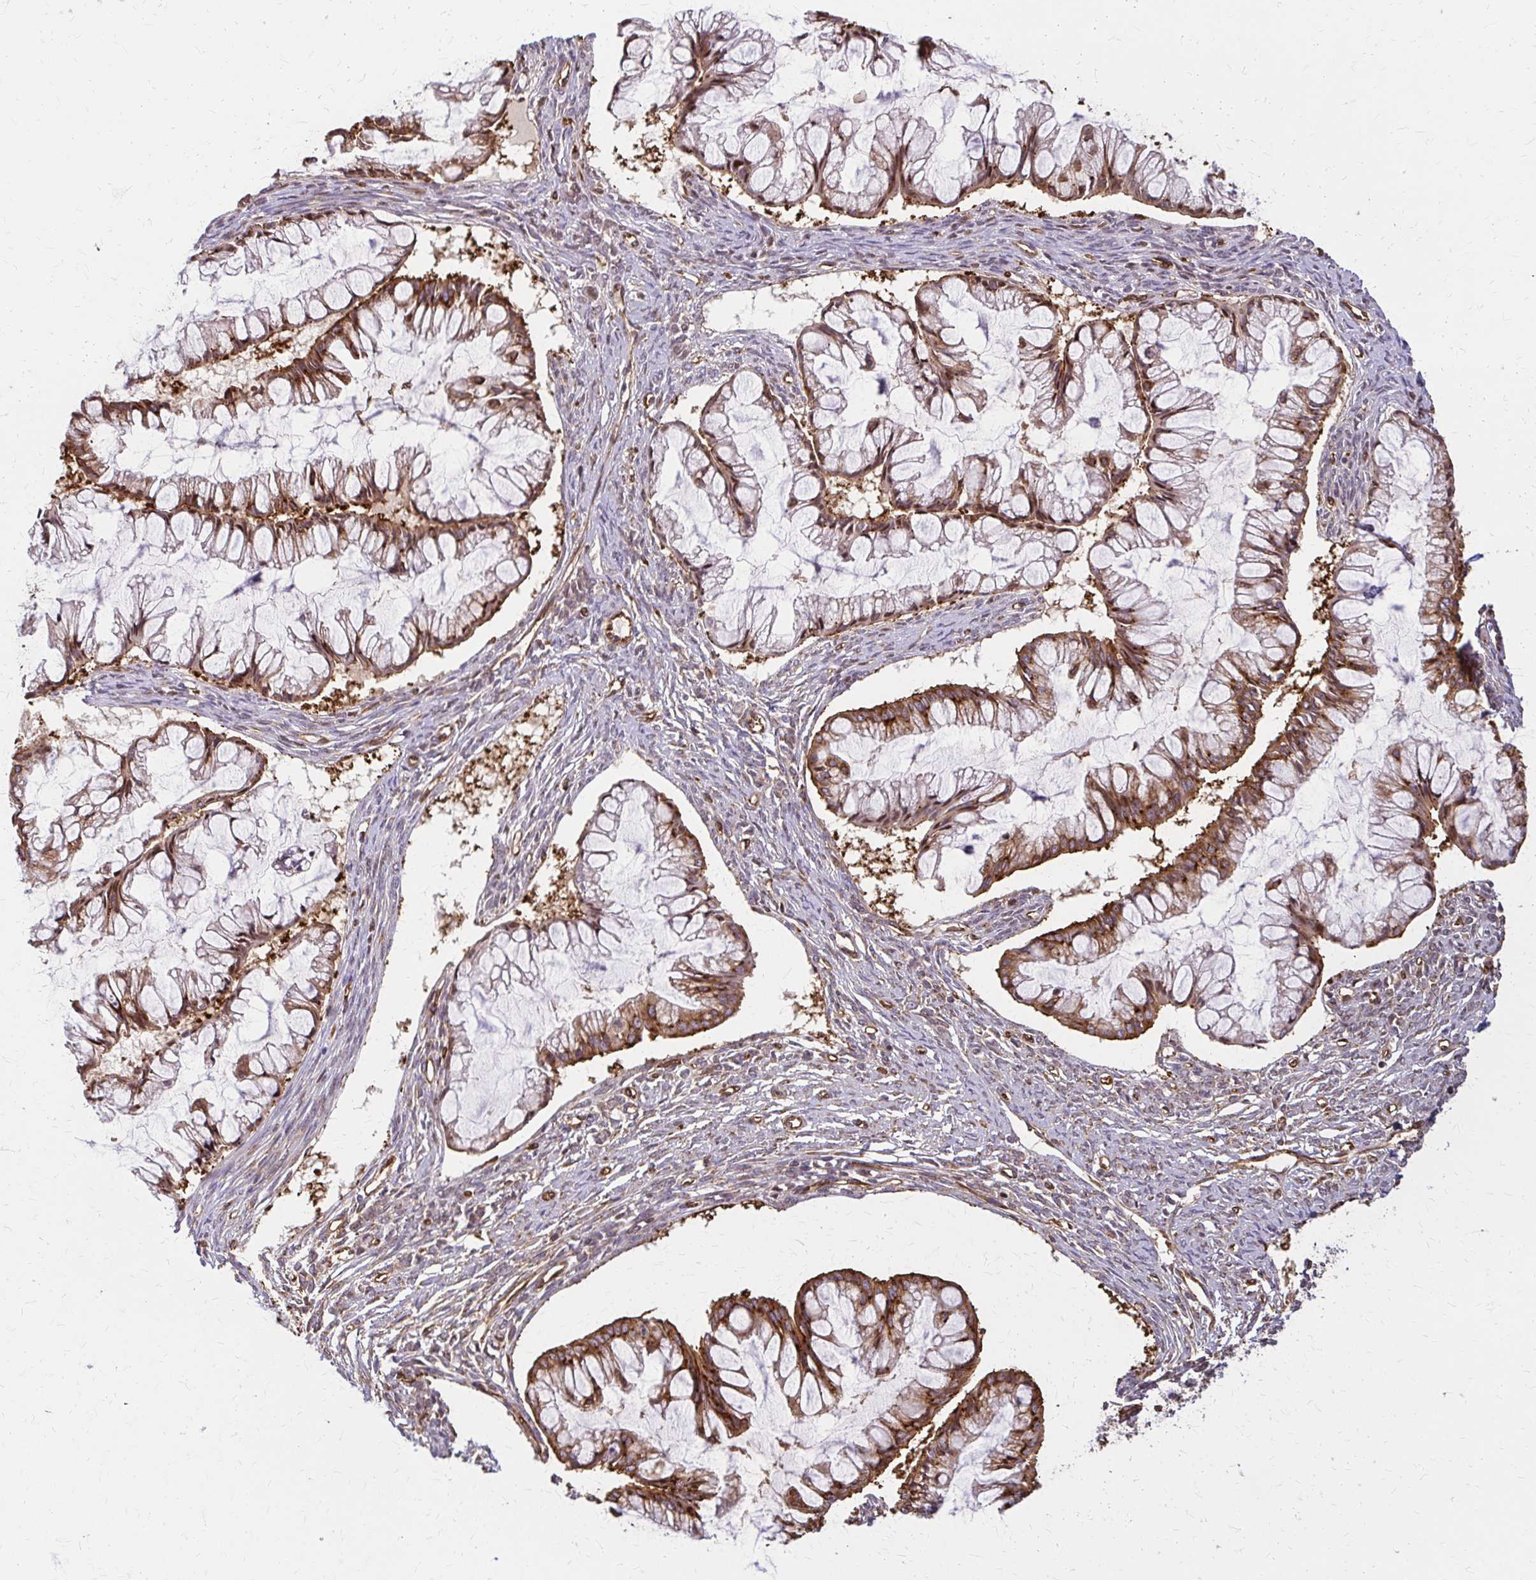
{"staining": {"intensity": "strong", "quantity": ">75%", "location": "cytoplasmic/membranous"}, "tissue": "ovarian cancer", "cell_type": "Tumor cells", "image_type": "cancer", "snomed": [{"axis": "morphology", "description": "Cystadenocarcinoma, mucinous, NOS"}, {"axis": "topography", "description": "Ovary"}], "caption": "Ovarian cancer stained for a protein (brown) shows strong cytoplasmic/membranous positive staining in about >75% of tumor cells.", "gene": "WASF2", "patient": {"sex": "female", "age": 73}}